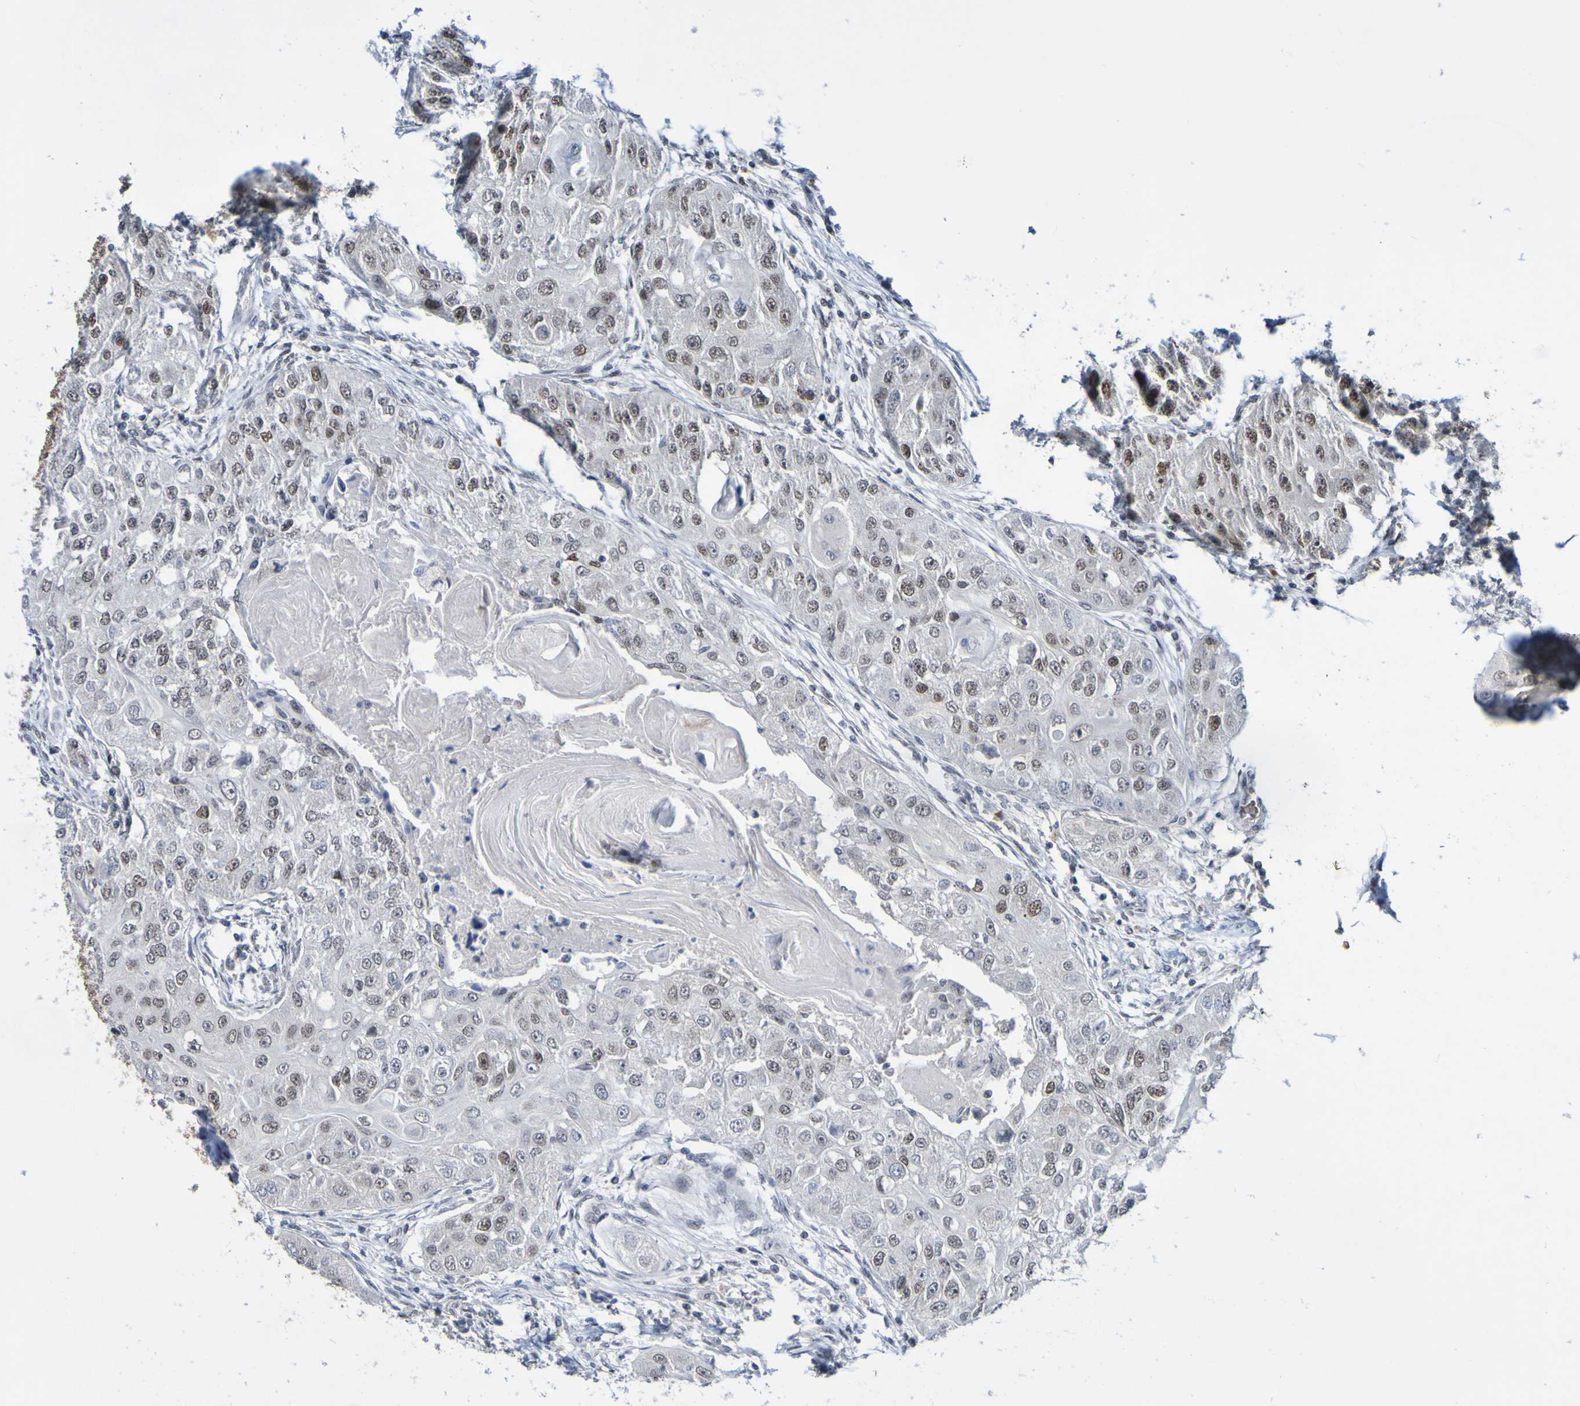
{"staining": {"intensity": "moderate", "quantity": "25%-75%", "location": "nuclear"}, "tissue": "head and neck cancer", "cell_type": "Tumor cells", "image_type": "cancer", "snomed": [{"axis": "morphology", "description": "Normal tissue, NOS"}, {"axis": "morphology", "description": "Squamous cell carcinoma, NOS"}, {"axis": "topography", "description": "Skeletal muscle"}, {"axis": "topography", "description": "Head-Neck"}], "caption": "DAB immunohistochemical staining of squamous cell carcinoma (head and neck) displays moderate nuclear protein staining in about 25%-75% of tumor cells.", "gene": "PCGF1", "patient": {"sex": "male", "age": 51}}